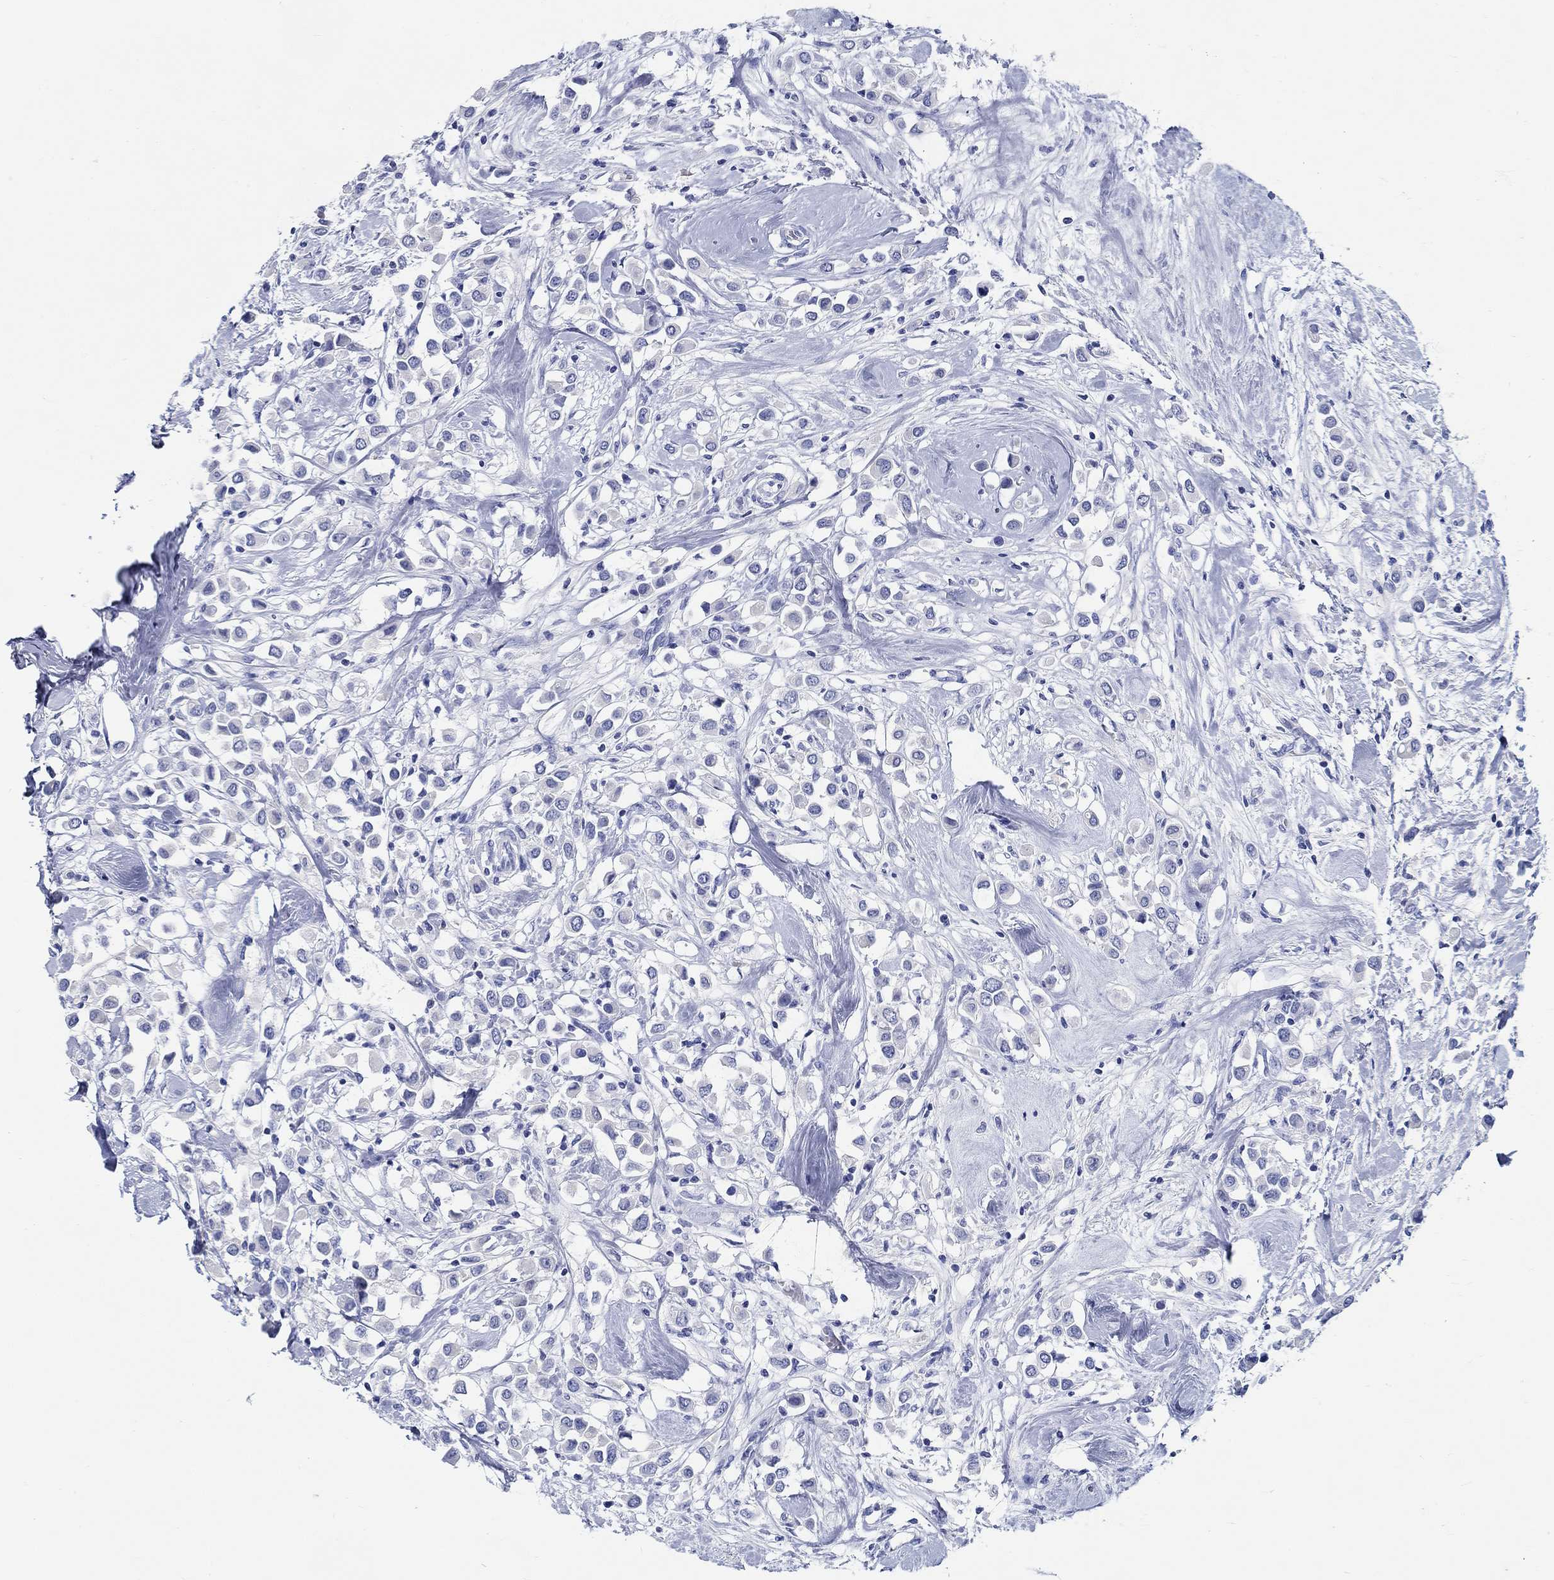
{"staining": {"intensity": "negative", "quantity": "none", "location": "none"}, "tissue": "breast cancer", "cell_type": "Tumor cells", "image_type": "cancer", "snomed": [{"axis": "morphology", "description": "Duct carcinoma"}, {"axis": "topography", "description": "Breast"}], "caption": "Breast infiltrating ductal carcinoma was stained to show a protein in brown. There is no significant staining in tumor cells.", "gene": "FBXO2", "patient": {"sex": "female", "age": 61}}